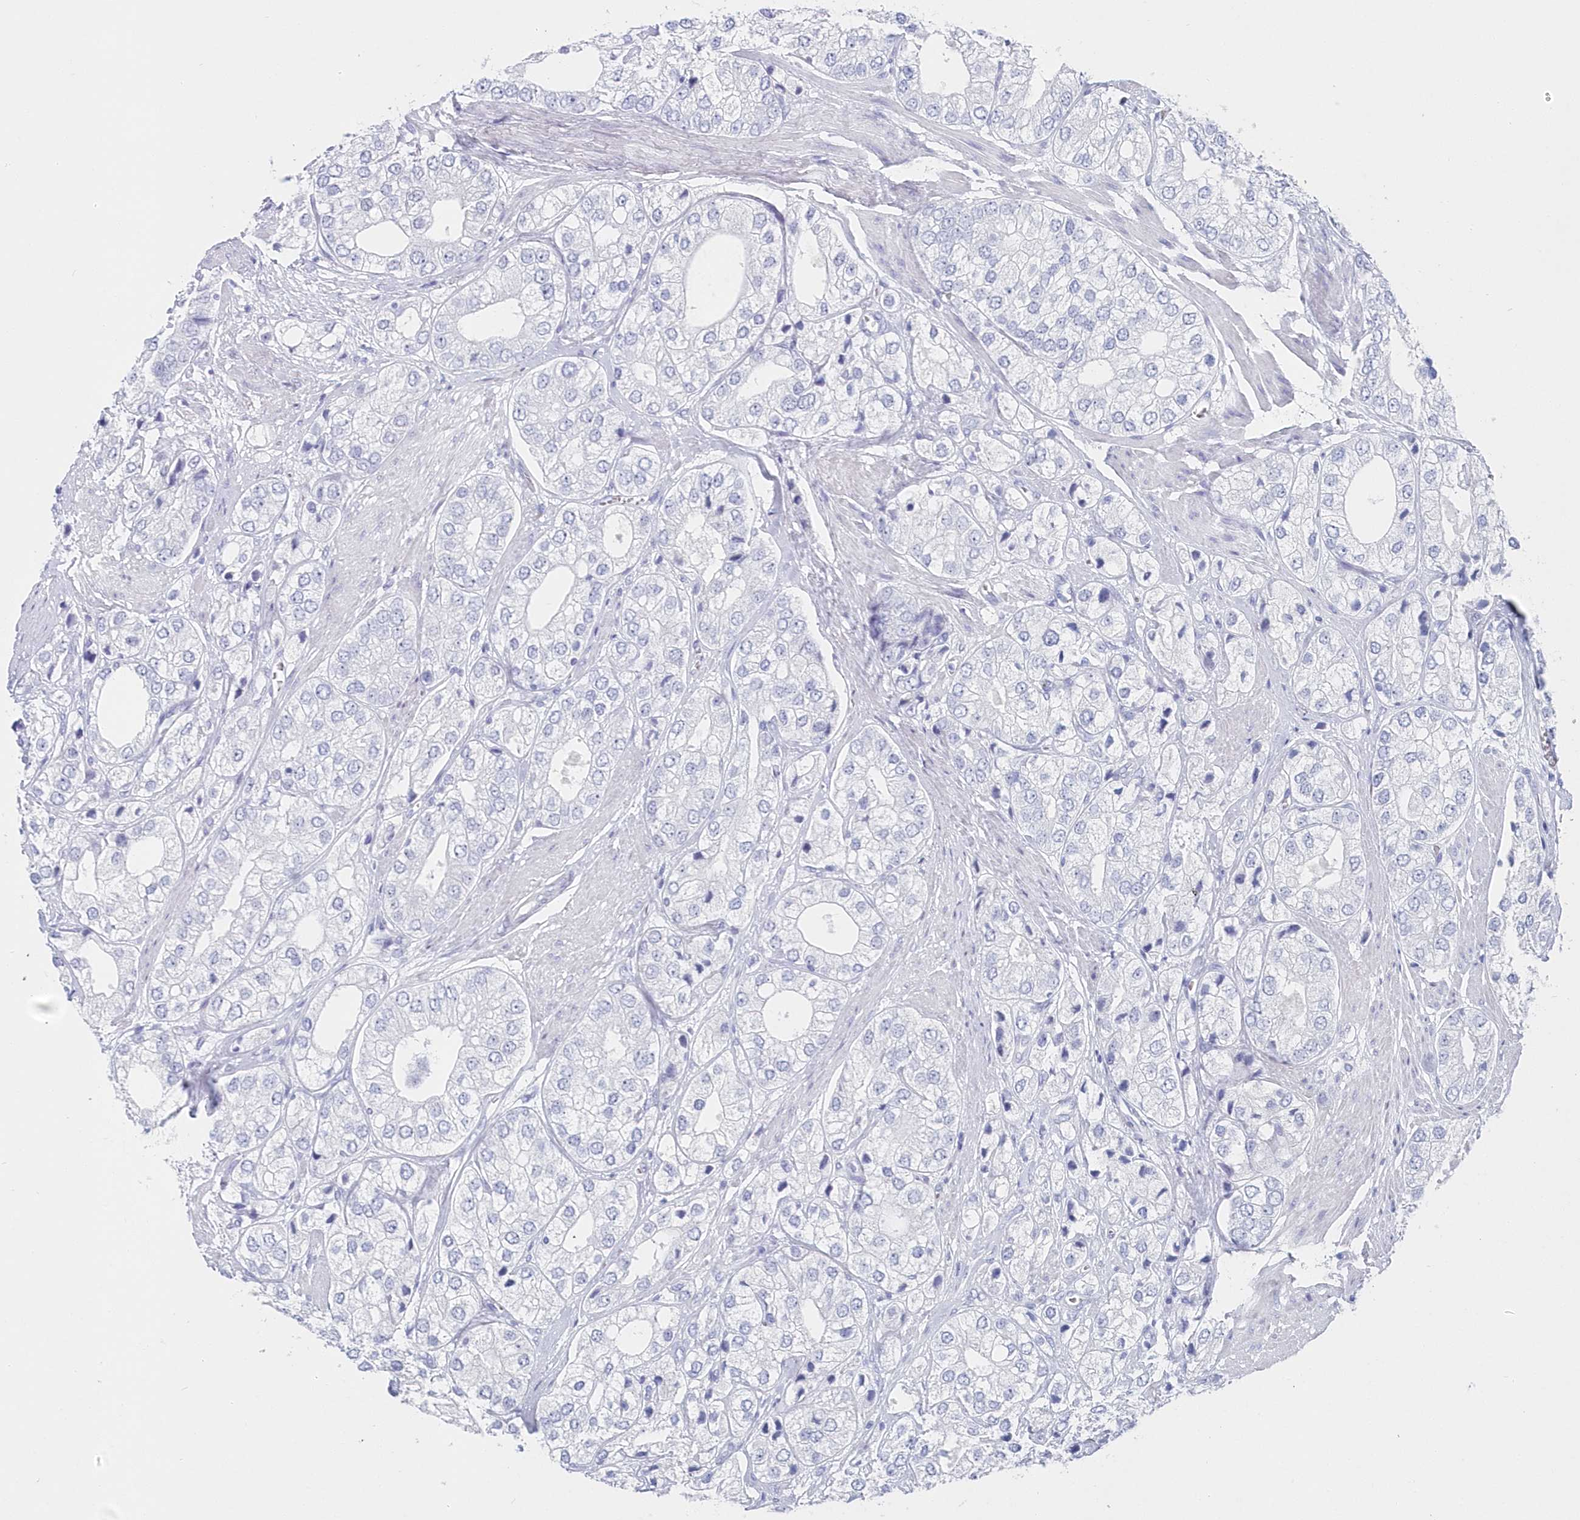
{"staining": {"intensity": "negative", "quantity": "none", "location": "none"}, "tissue": "prostate cancer", "cell_type": "Tumor cells", "image_type": "cancer", "snomed": [{"axis": "morphology", "description": "Adenocarcinoma, High grade"}, {"axis": "topography", "description": "Prostate"}], "caption": "Micrograph shows no protein positivity in tumor cells of prostate high-grade adenocarcinoma tissue.", "gene": "CSNK1G2", "patient": {"sex": "male", "age": 50}}